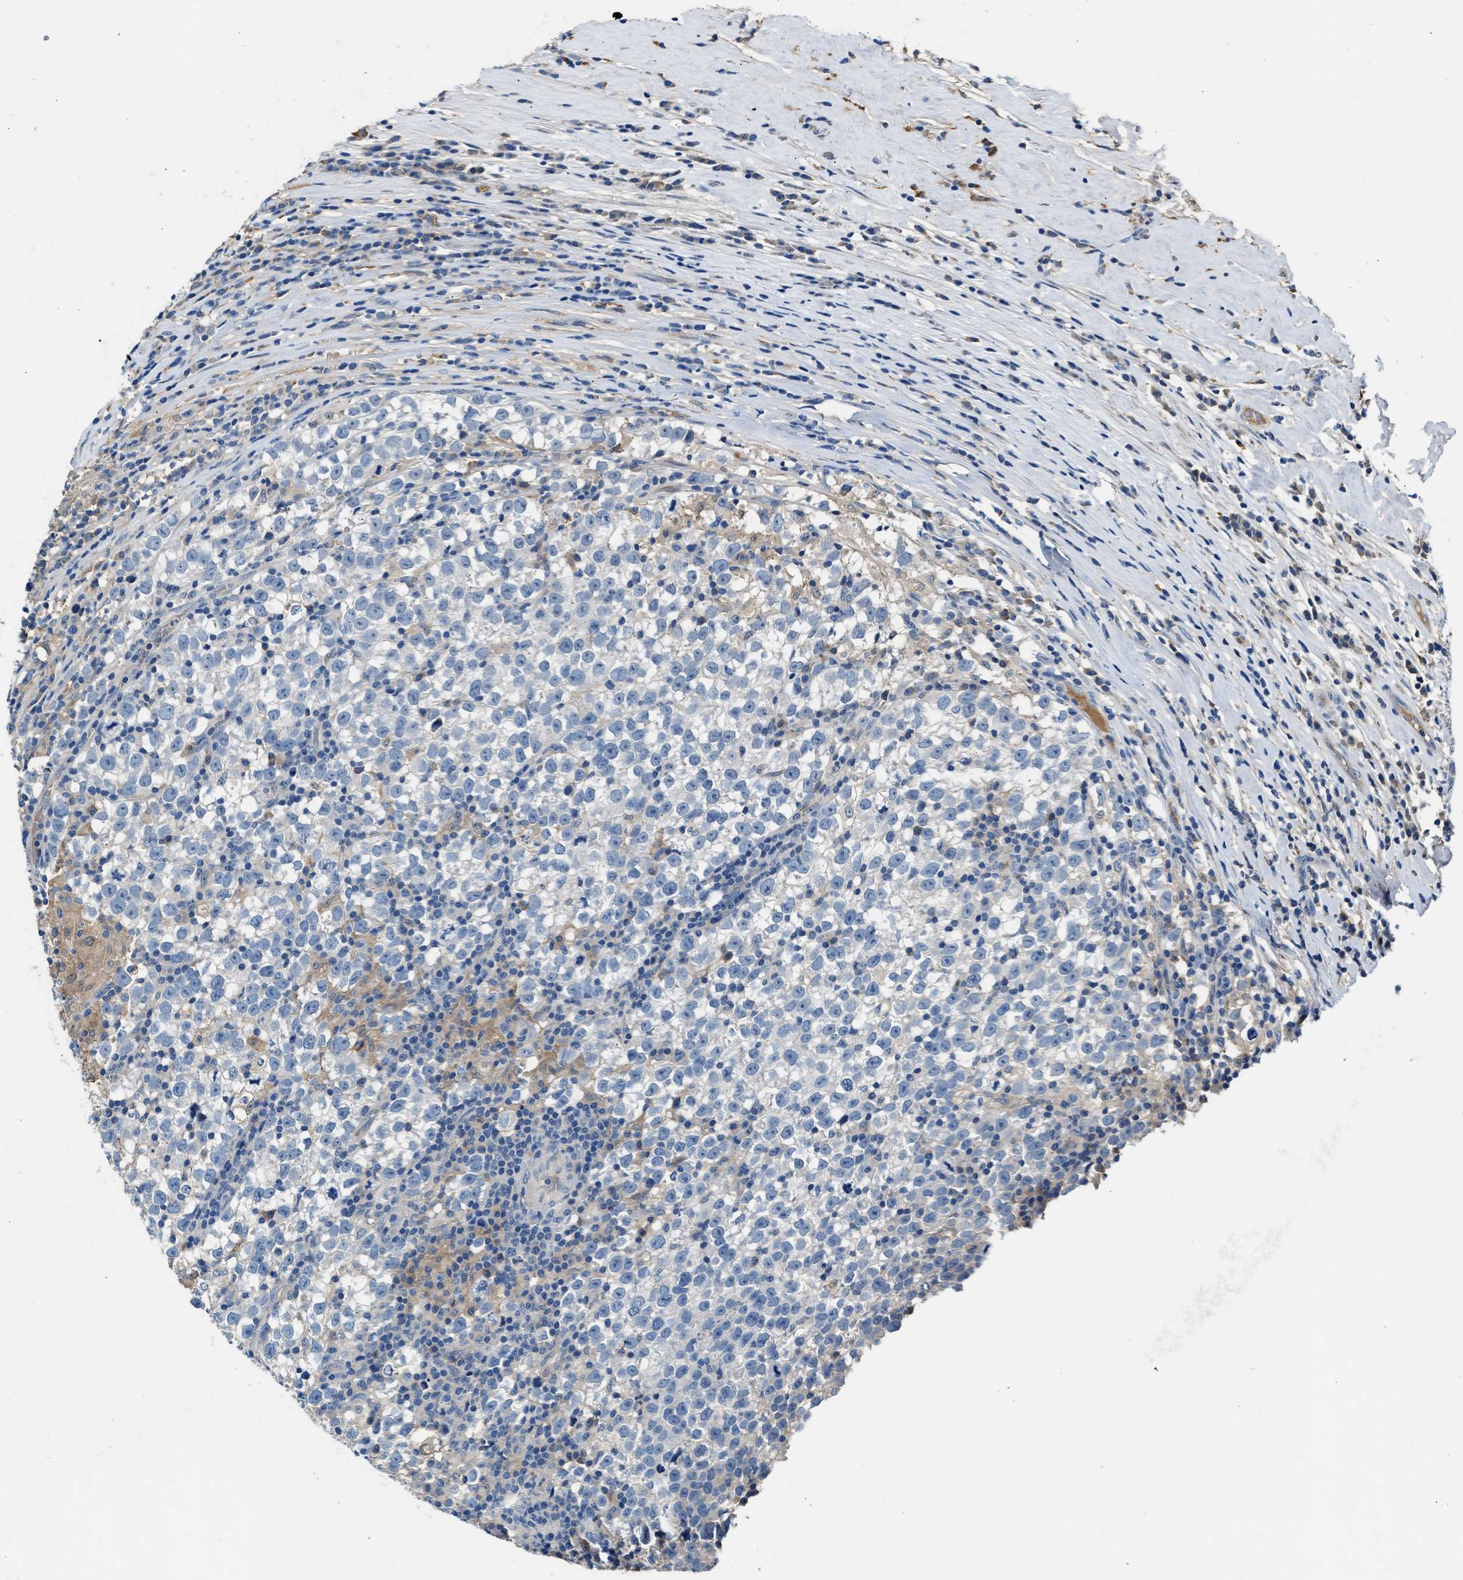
{"staining": {"intensity": "negative", "quantity": "none", "location": "none"}, "tissue": "testis cancer", "cell_type": "Tumor cells", "image_type": "cancer", "snomed": [{"axis": "morphology", "description": "Normal tissue, NOS"}, {"axis": "morphology", "description": "Seminoma, NOS"}, {"axis": "topography", "description": "Testis"}], "caption": "Tumor cells are negative for protein expression in human testis cancer (seminoma).", "gene": "RWDD2B", "patient": {"sex": "male", "age": 43}}